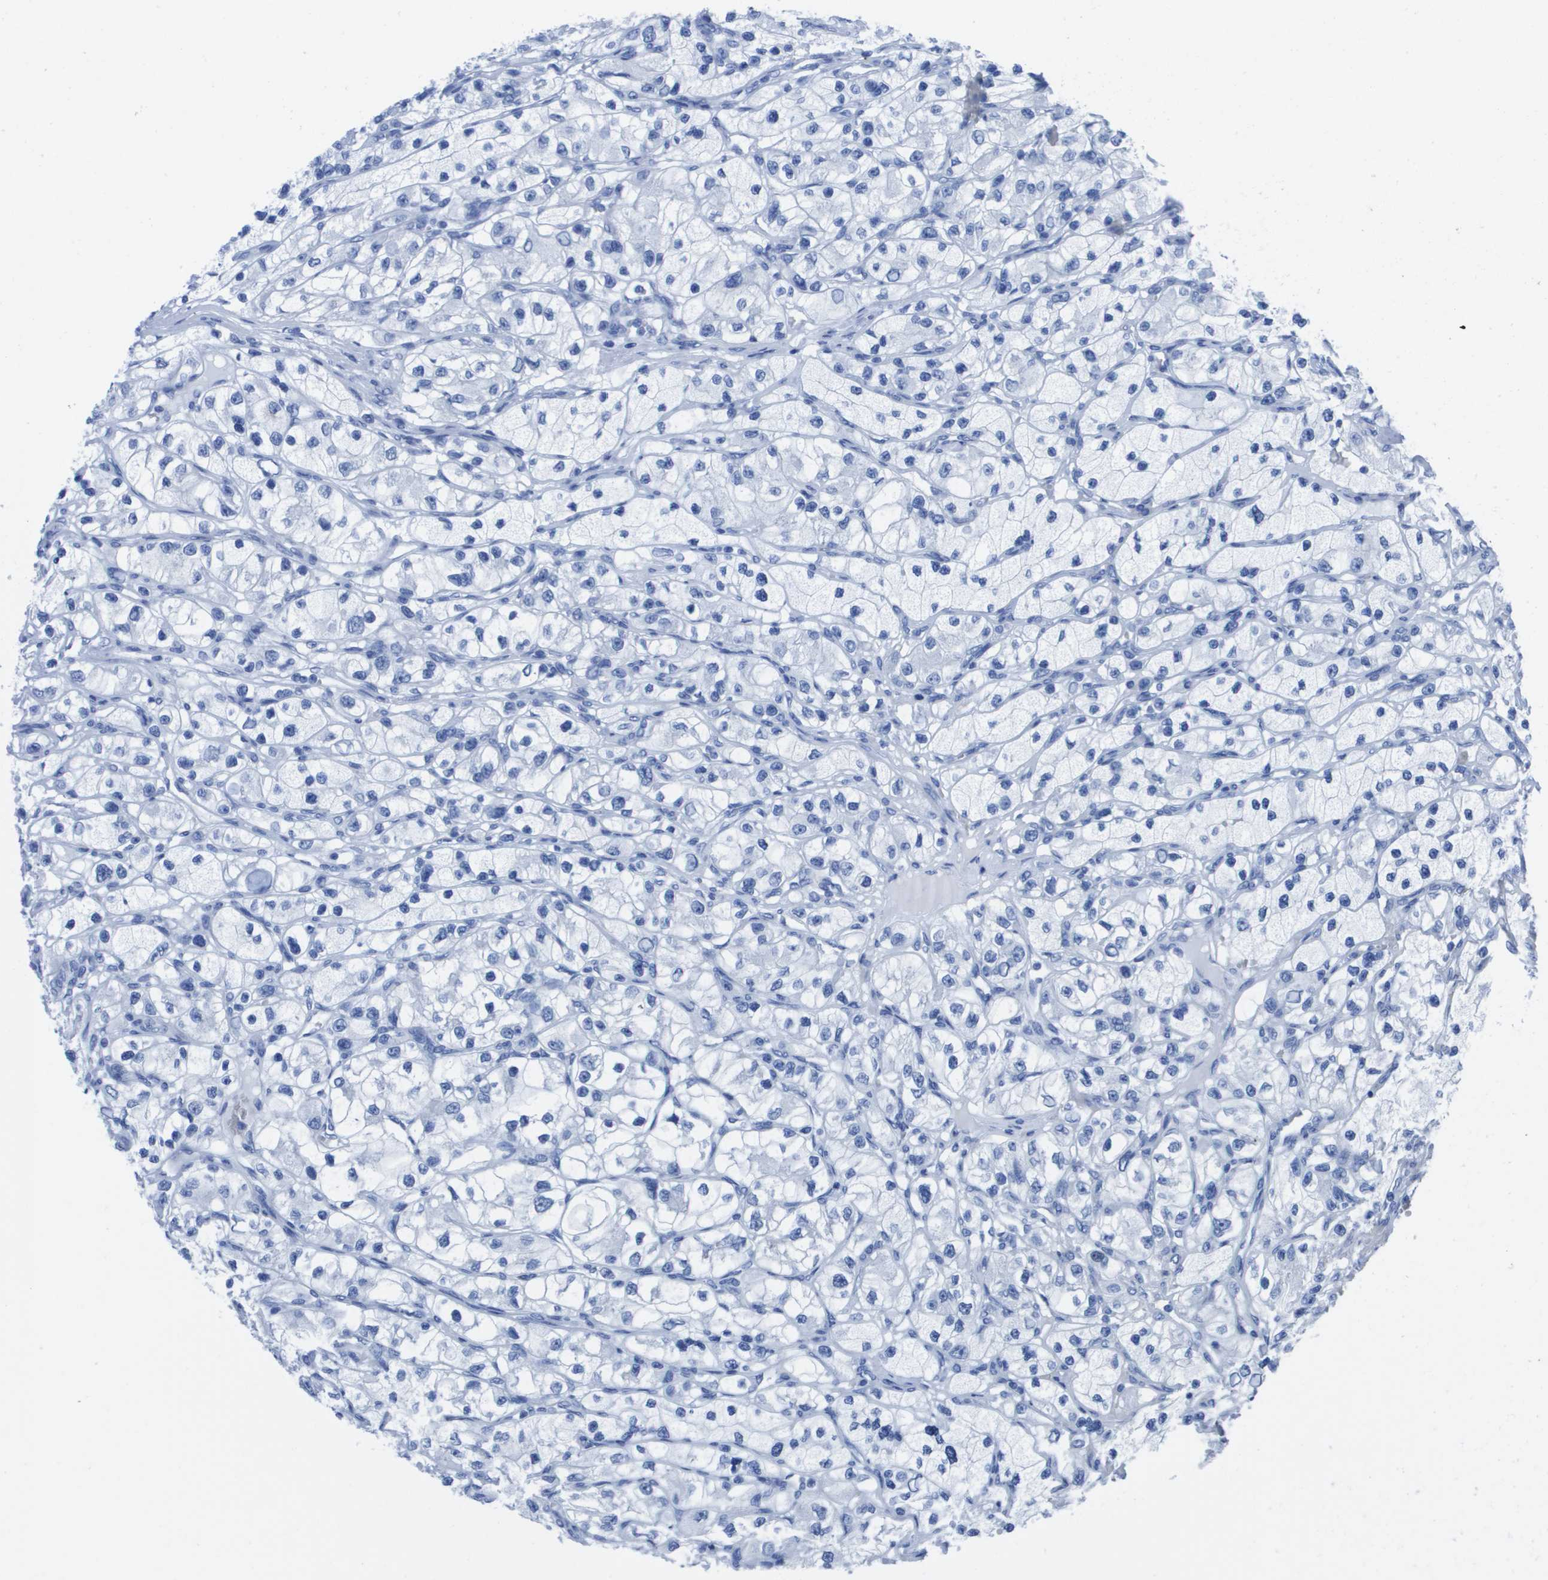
{"staining": {"intensity": "negative", "quantity": "none", "location": "none"}, "tissue": "renal cancer", "cell_type": "Tumor cells", "image_type": "cancer", "snomed": [{"axis": "morphology", "description": "Adenocarcinoma, NOS"}, {"axis": "topography", "description": "Kidney"}], "caption": "Immunohistochemistry micrograph of neoplastic tissue: adenocarcinoma (renal) stained with DAB exhibits no significant protein staining in tumor cells.", "gene": "KCNA3", "patient": {"sex": "female", "age": 57}}